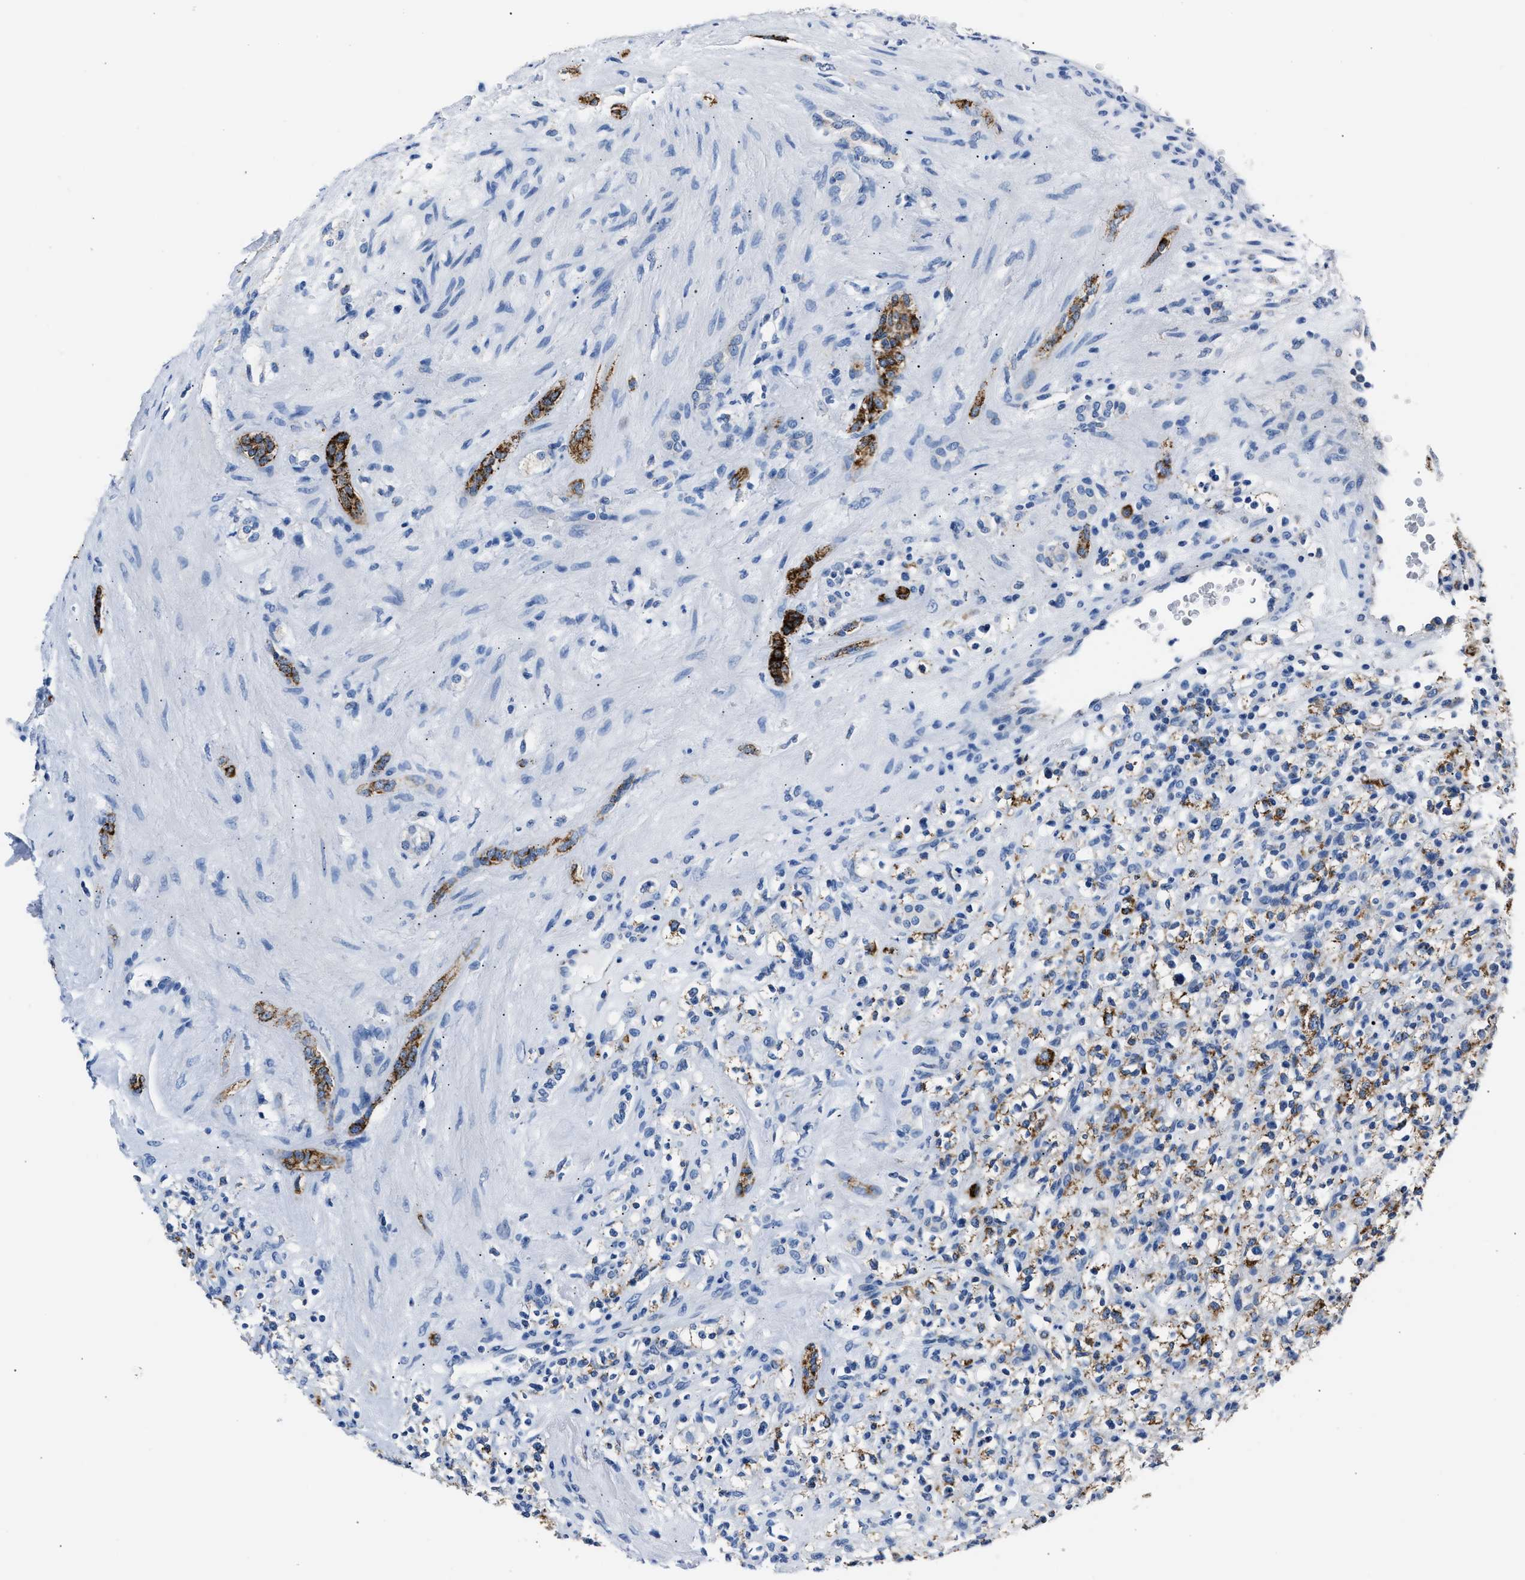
{"staining": {"intensity": "strong", "quantity": ">75%", "location": "cytoplasmic/membranous"}, "tissue": "renal cancer", "cell_type": "Tumor cells", "image_type": "cancer", "snomed": [{"axis": "morphology", "description": "Normal tissue, NOS"}, {"axis": "morphology", "description": "Adenocarcinoma, NOS"}, {"axis": "topography", "description": "Kidney"}], "caption": "An IHC image of neoplastic tissue is shown. Protein staining in brown highlights strong cytoplasmic/membranous positivity in renal adenocarcinoma within tumor cells.", "gene": "AMACR", "patient": {"sex": "female", "age": 72}}